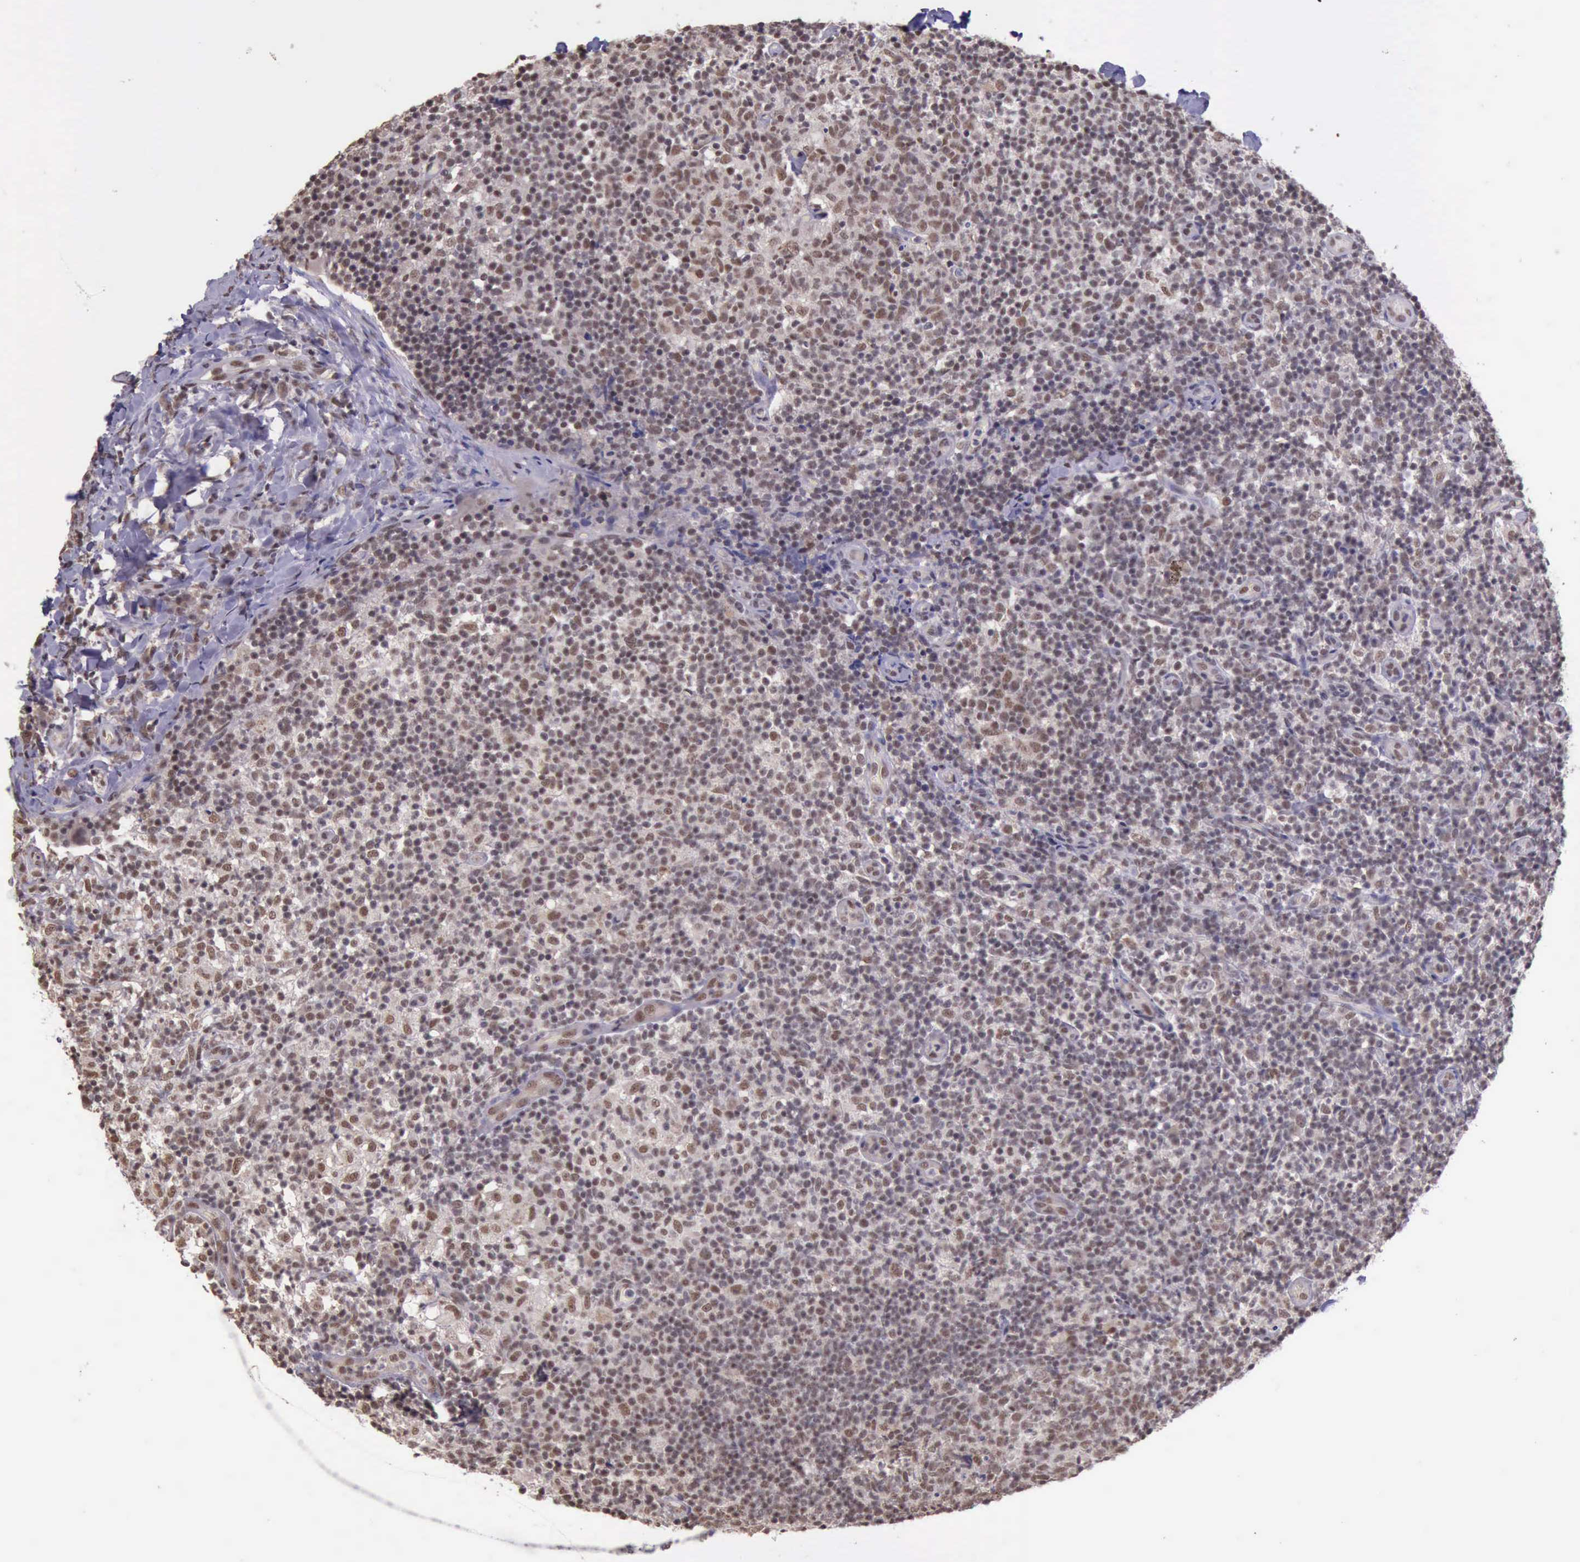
{"staining": {"intensity": "moderate", "quantity": ">75%", "location": "nuclear"}, "tissue": "lymph node", "cell_type": "Germinal center cells", "image_type": "normal", "snomed": [{"axis": "morphology", "description": "Normal tissue, NOS"}, {"axis": "morphology", "description": "Inflammation, NOS"}, {"axis": "topography", "description": "Lymph node"}], "caption": "Protein expression analysis of unremarkable human lymph node reveals moderate nuclear positivity in about >75% of germinal center cells.", "gene": "PRPF39", "patient": {"sex": "male", "age": 46}}